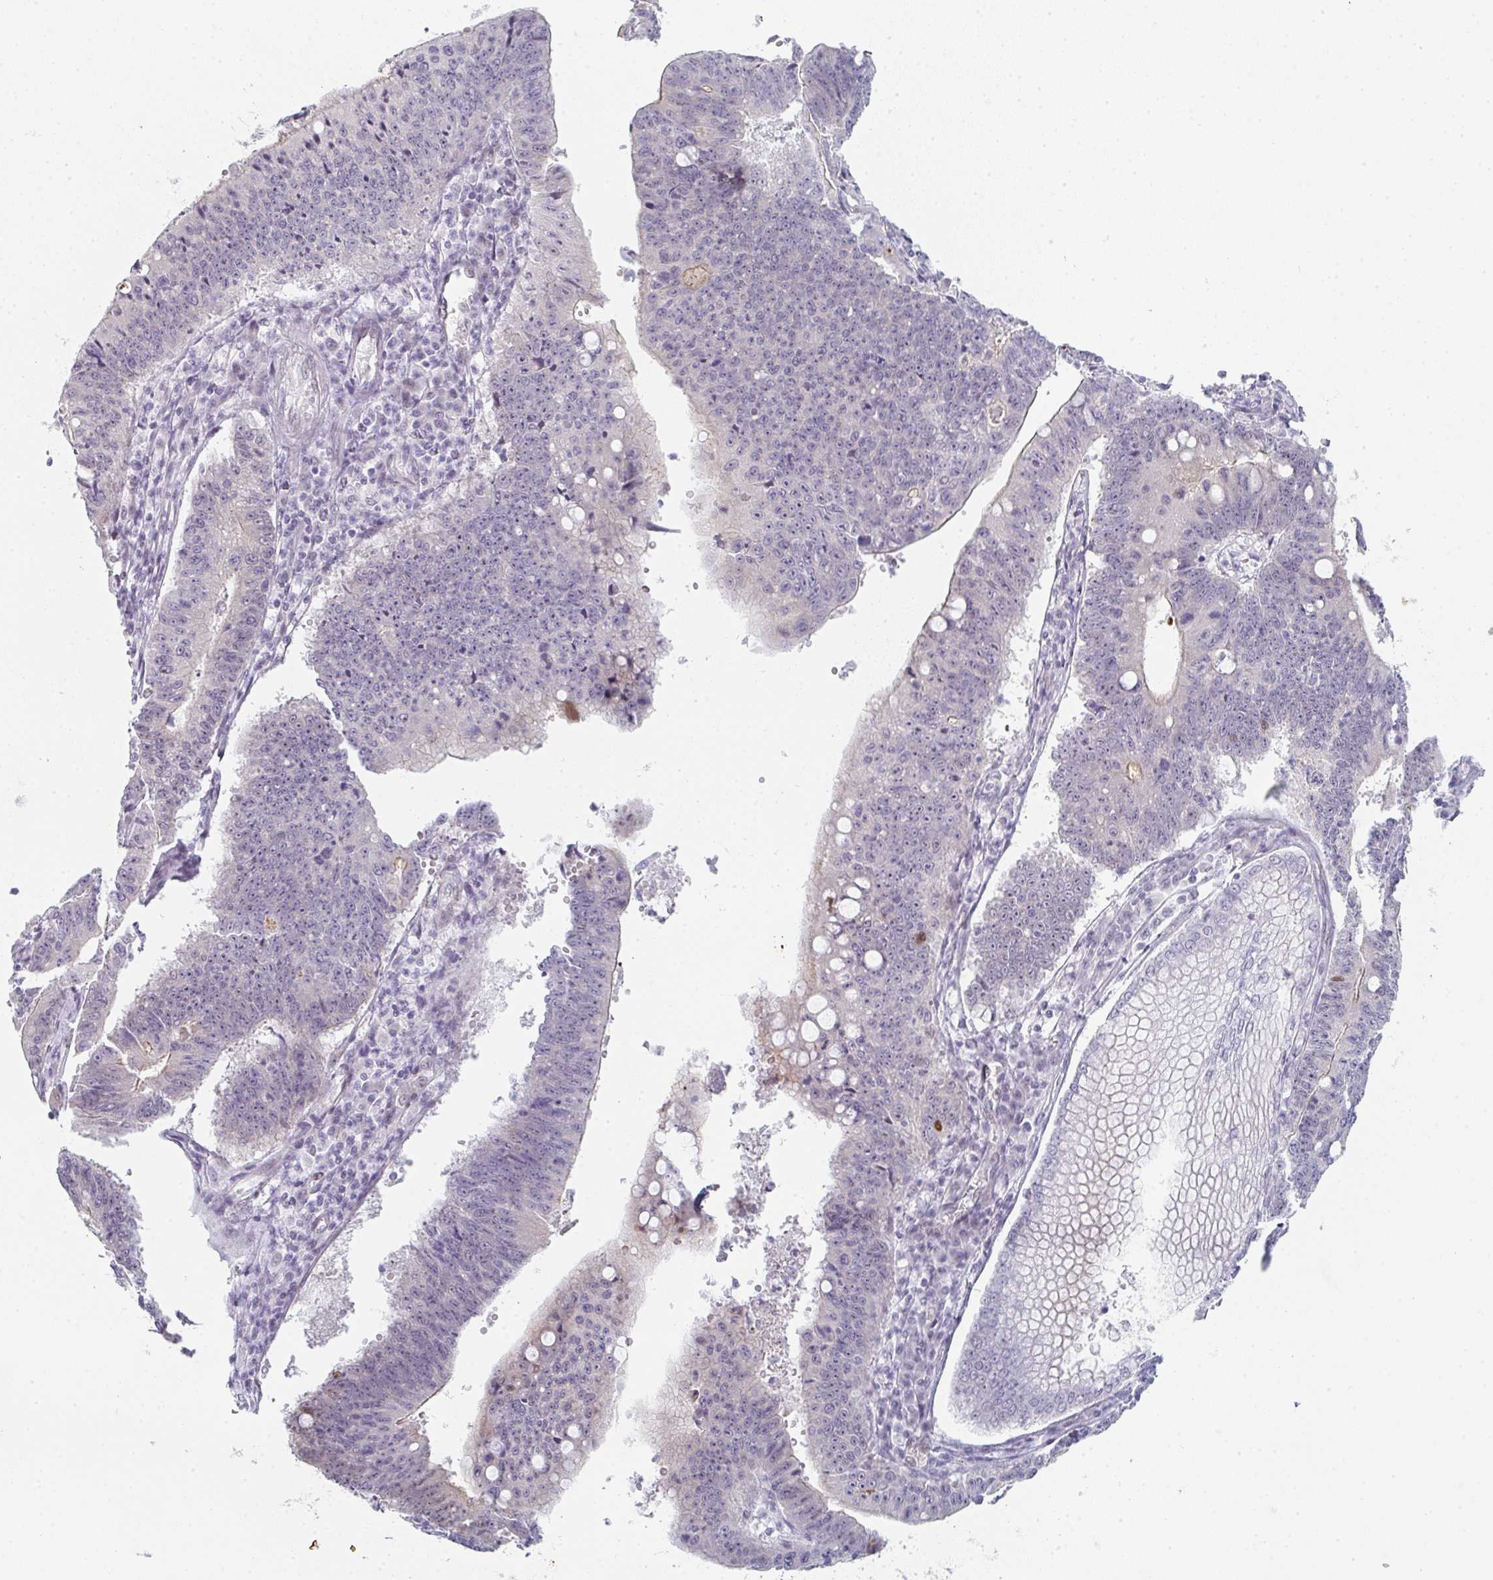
{"staining": {"intensity": "weak", "quantity": "<25%", "location": "cytoplasmic/membranous"}, "tissue": "stomach cancer", "cell_type": "Tumor cells", "image_type": "cancer", "snomed": [{"axis": "morphology", "description": "Adenocarcinoma, NOS"}, {"axis": "topography", "description": "Stomach"}], "caption": "An immunohistochemistry micrograph of stomach cancer is shown. There is no staining in tumor cells of stomach cancer. (Stains: DAB immunohistochemistry (IHC) with hematoxylin counter stain, Microscopy: brightfield microscopy at high magnification).", "gene": "POU2AF2", "patient": {"sex": "male", "age": 59}}